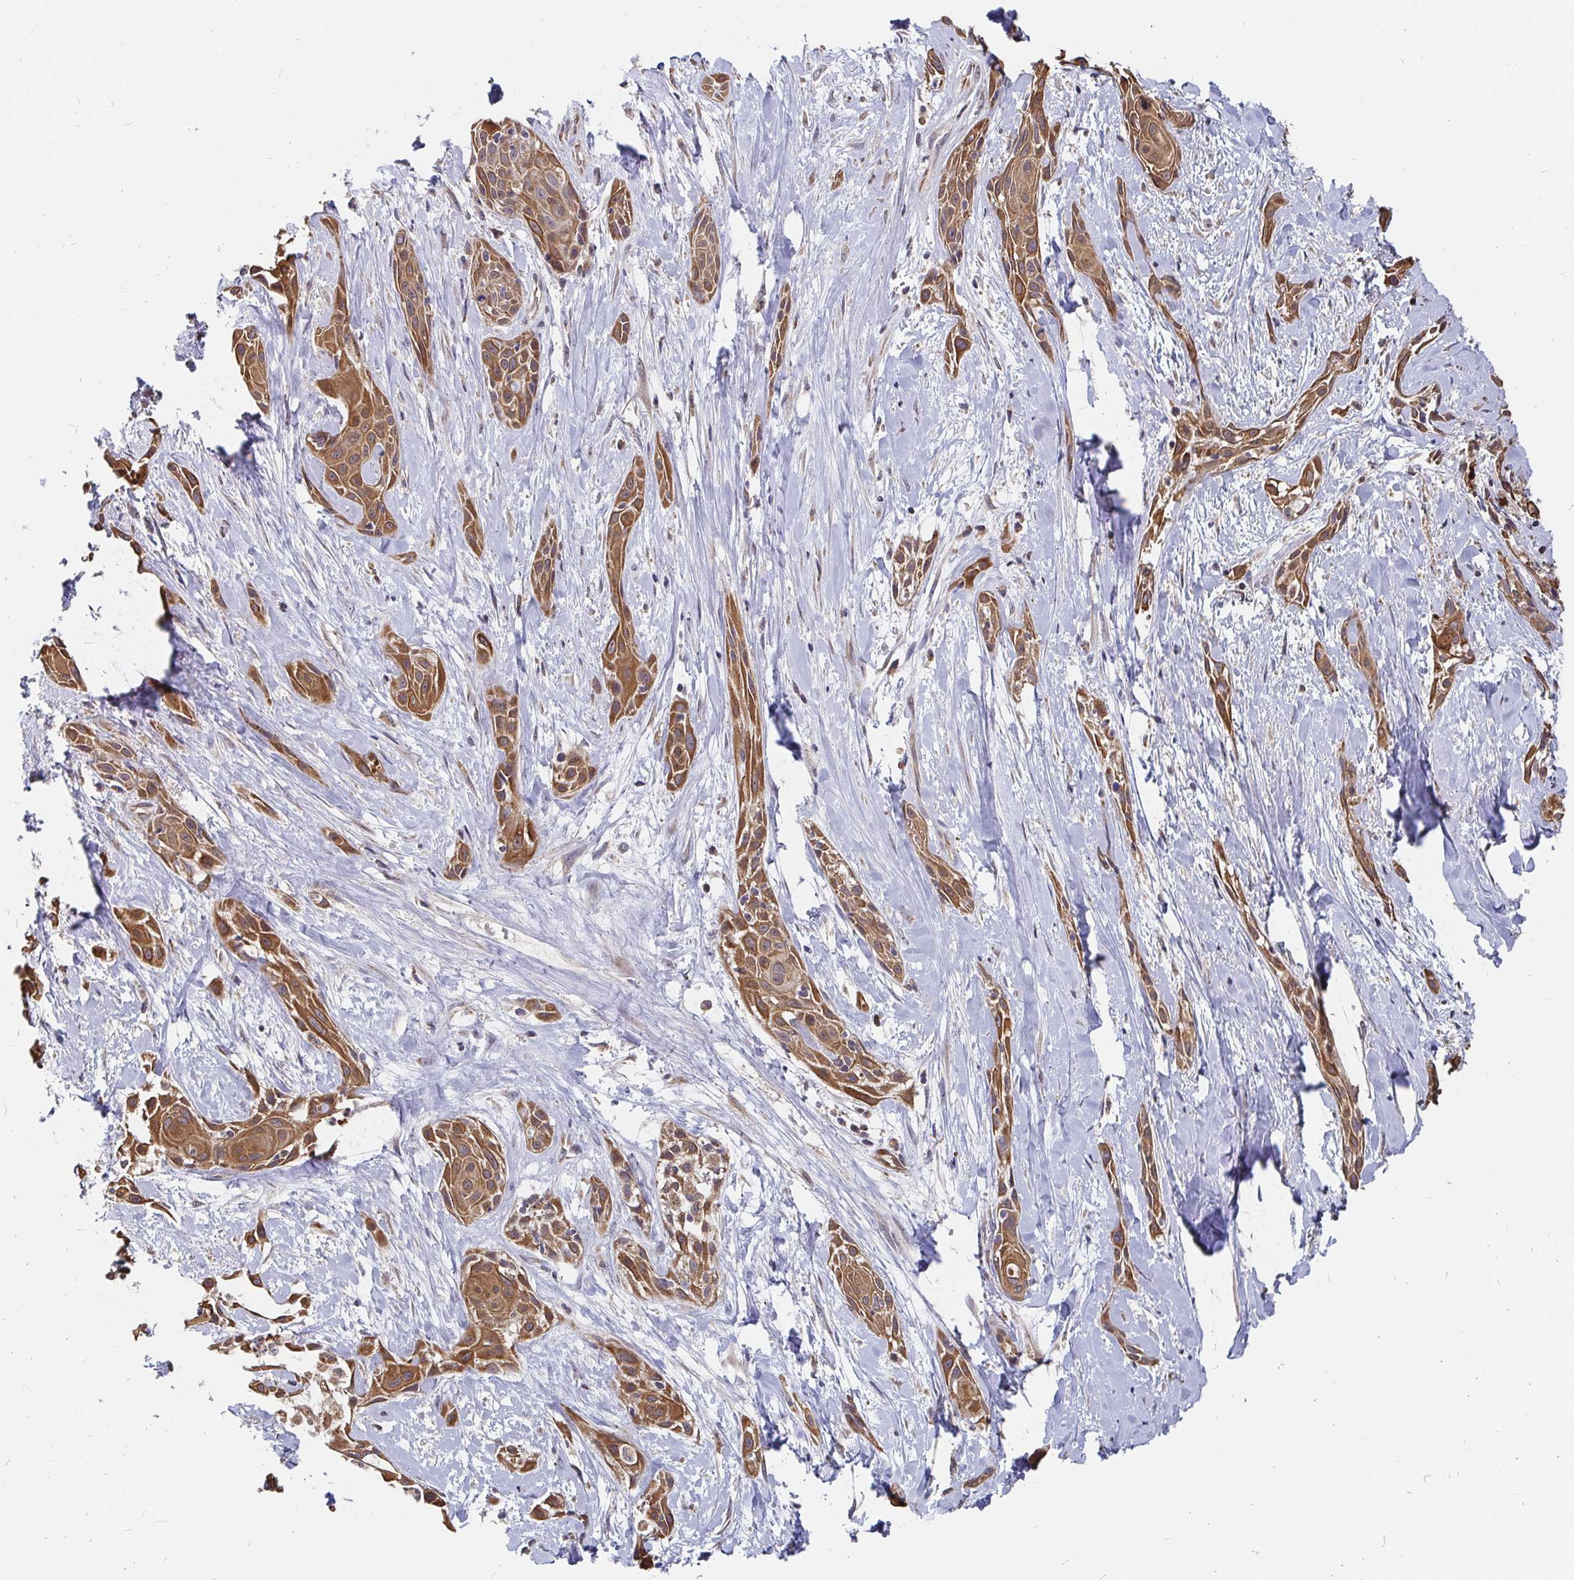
{"staining": {"intensity": "moderate", "quantity": ">75%", "location": "cytoplasmic/membranous"}, "tissue": "skin cancer", "cell_type": "Tumor cells", "image_type": "cancer", "snomed": [{"axis": "morphology", "description": "Squamous cell carcinoma, NOS"}, {"axis": "topography", "description": "Skin"}, {"axis": "topography", "description": "Anal"}], "caption": "Squamous cell carcinoma (skin) was stained to show a protein in brown. There is medium levels of moderate cytoplasmic/membranous staining in approximately >75% of tumor cells. The staining is performed using DAB brown chromogen to label protein expression. The nuclei are counter-stained blue using hematoxylin.", "gene": "PDF", "patient": {"sex": "male", "age": 64}}